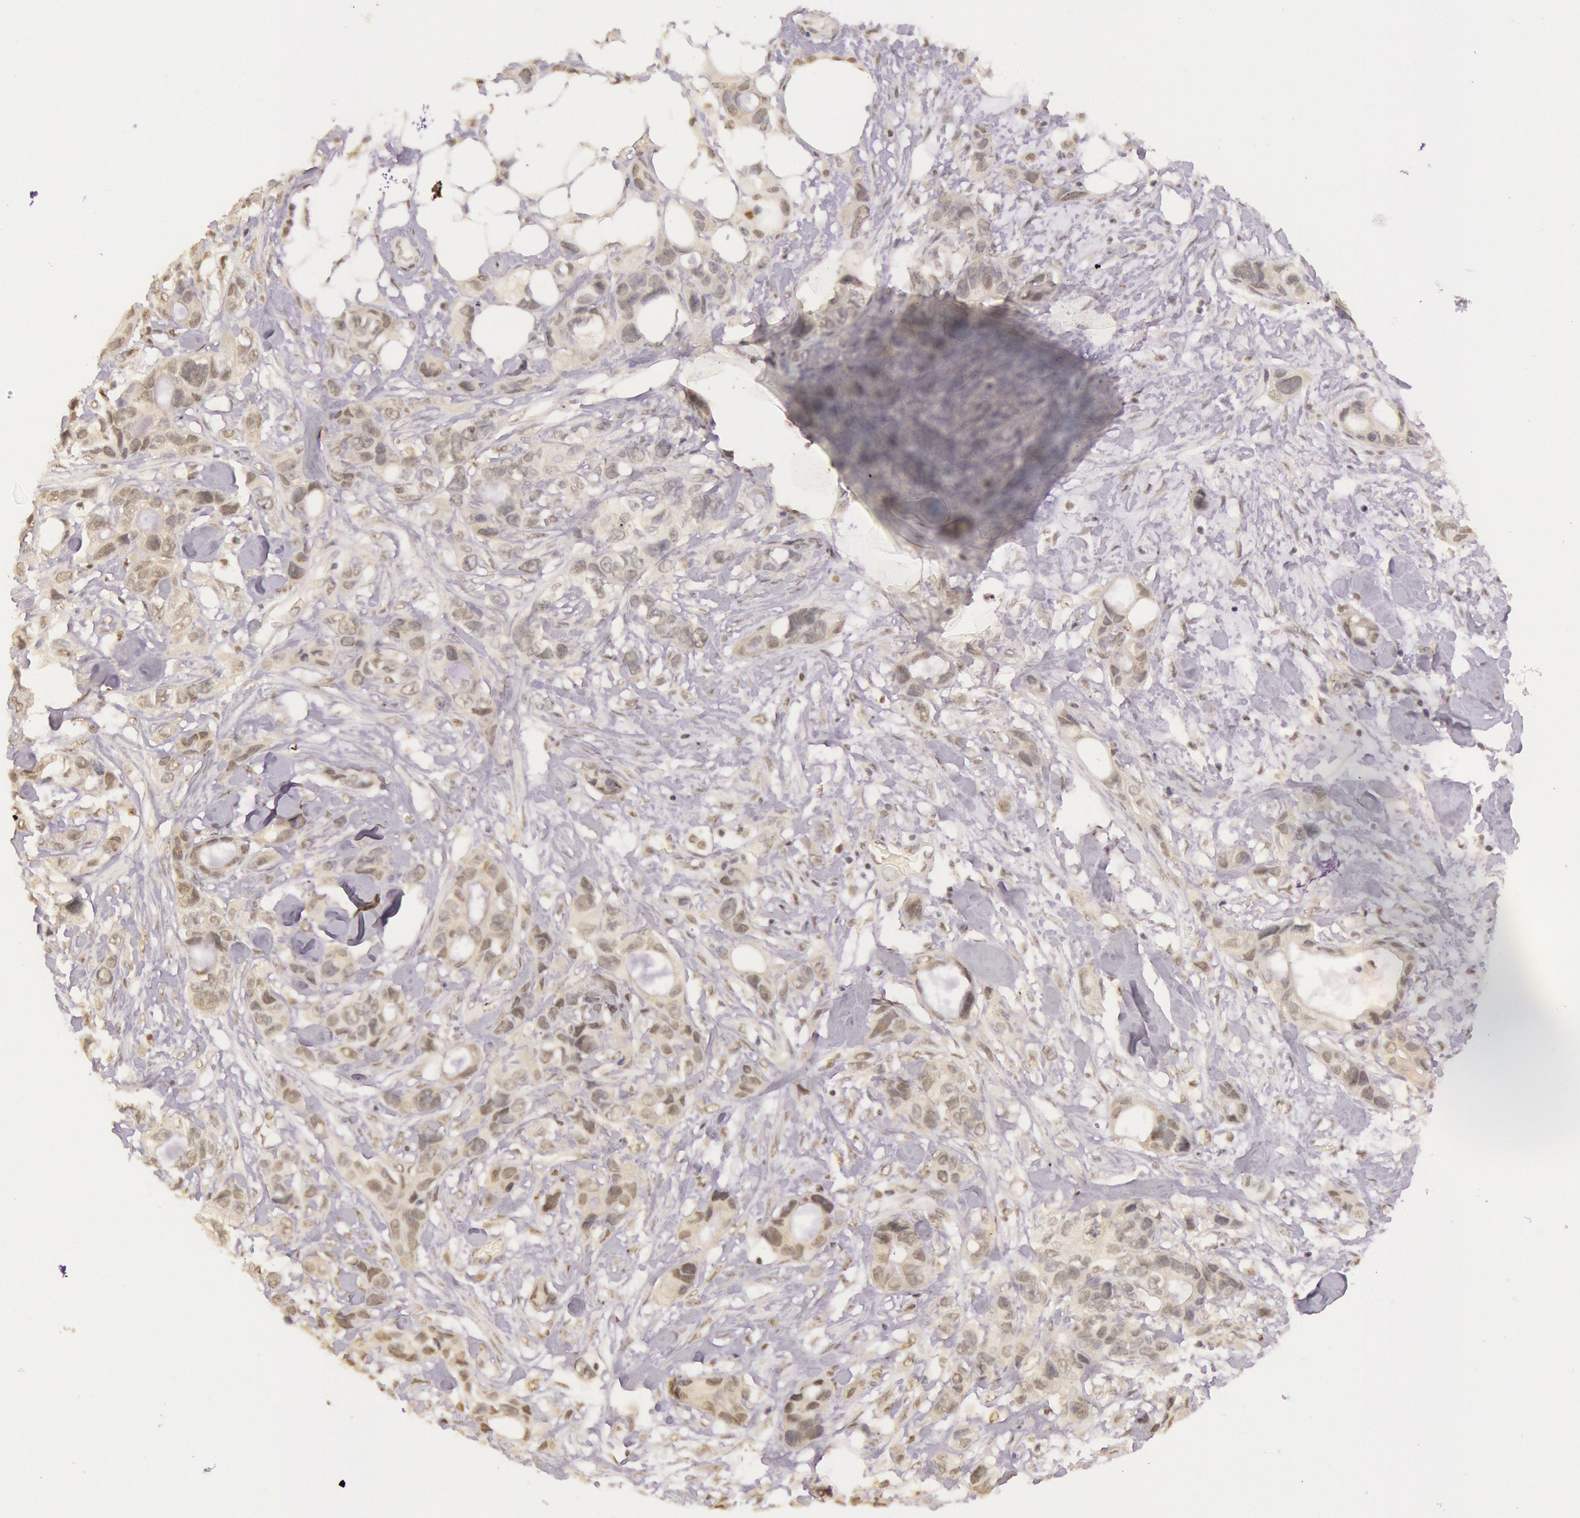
{"staining": {"intensity": "weak", "quantity": "<25%", "location": "cytoplasmic/membranous"}, "tissue": "stomach cancer", "cell_type": "Tumor cells", "image_type": "cancer", "snomed": [{"axis": "morphology", "description": "Adenocarcinoma, NOS"}, {"axis": "topography", "description": "Stomach, upper"}], "caption": "Immunohistochemistry image of stomach cancer (adenocarcinoma) stained for a protein (brown), which reveals no positivity in tumor cells.", "gene": "RTL10", "patient": {"sex": "male", "age": 47}}